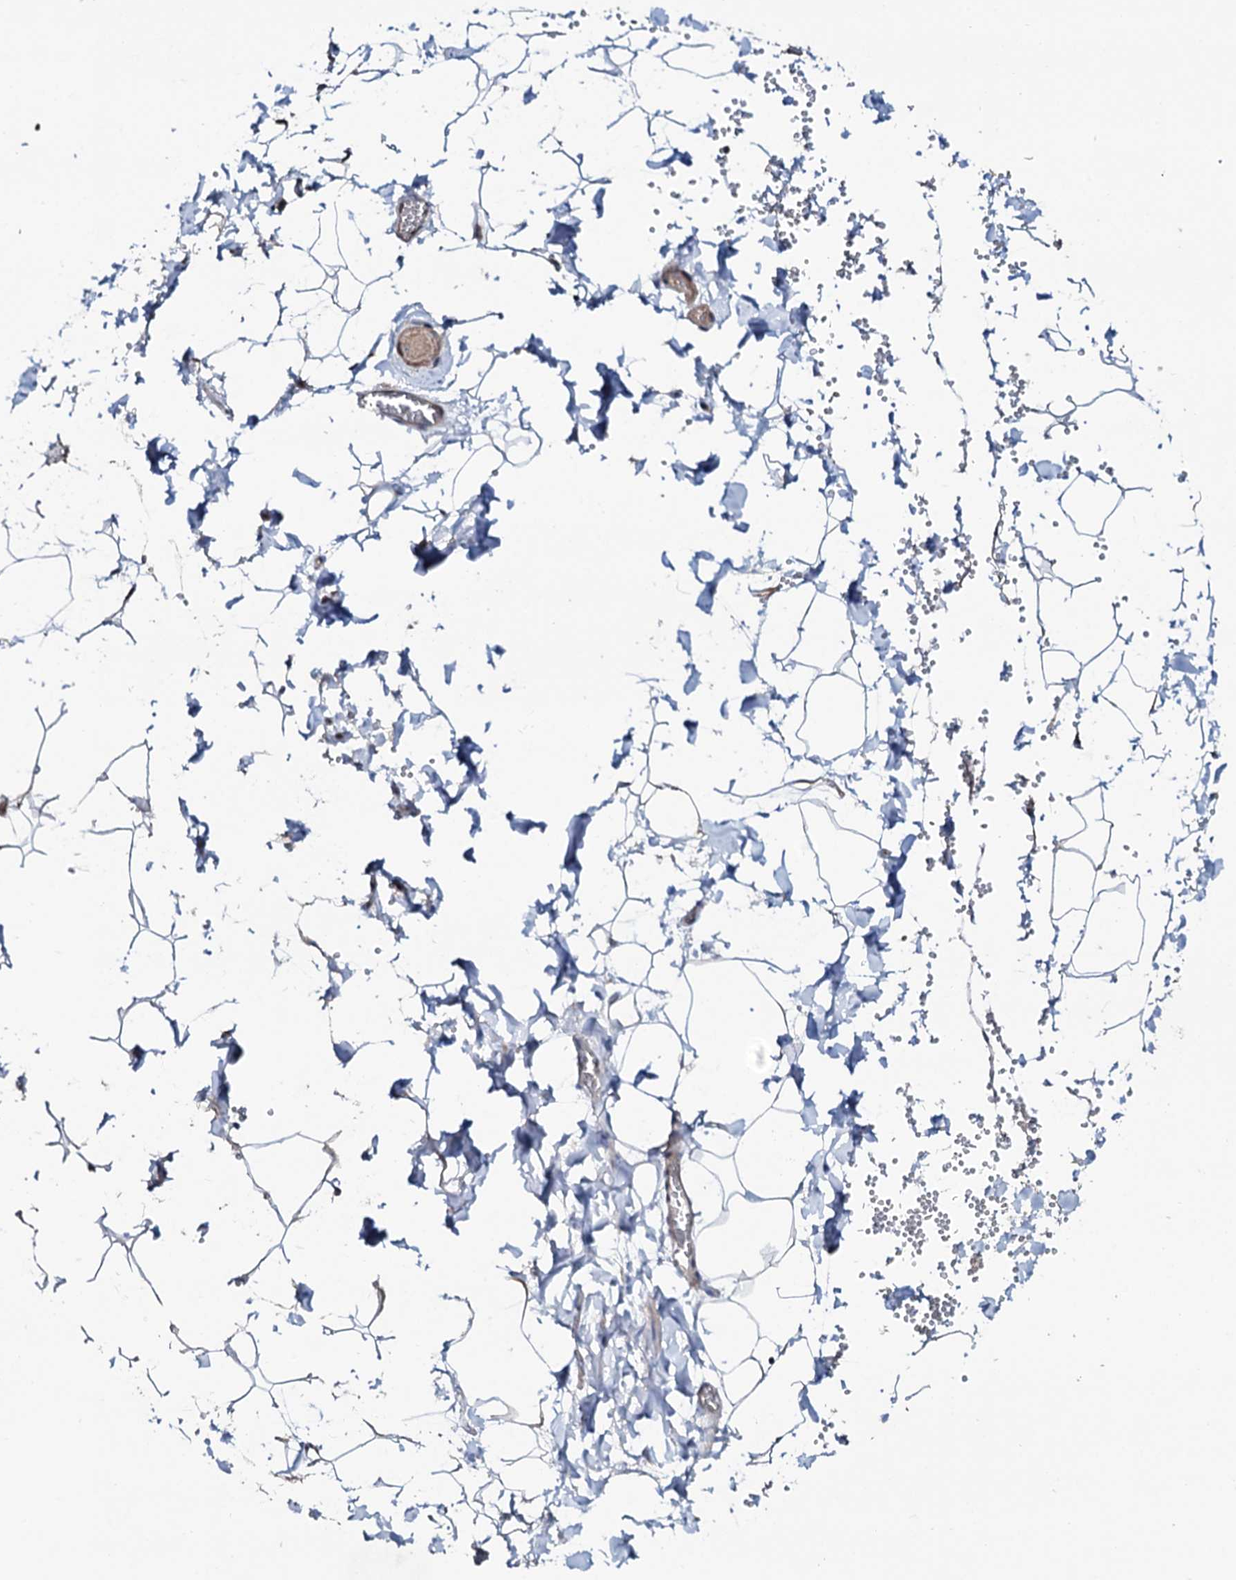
{"staining": {"intensity": "negative", "quantity": "none", "location": "none"}, "tissue": "adipose tissue", "cell_type": "Adipocytes", "image_type": "normal", "snomed": [{"axis": "morphology", "description": "Normal tissue, NOS"}, {"axis": "topography", "description": "Gallbladder"}, {"axis": "topography", "description": "Peripheral nerve tissue"}], "caption": "Human adipose tissue stained for a protein using IHC shows no expression in adipocytes.", "gene": "COG6", "patient": {"sex": "male", "age": 38}}